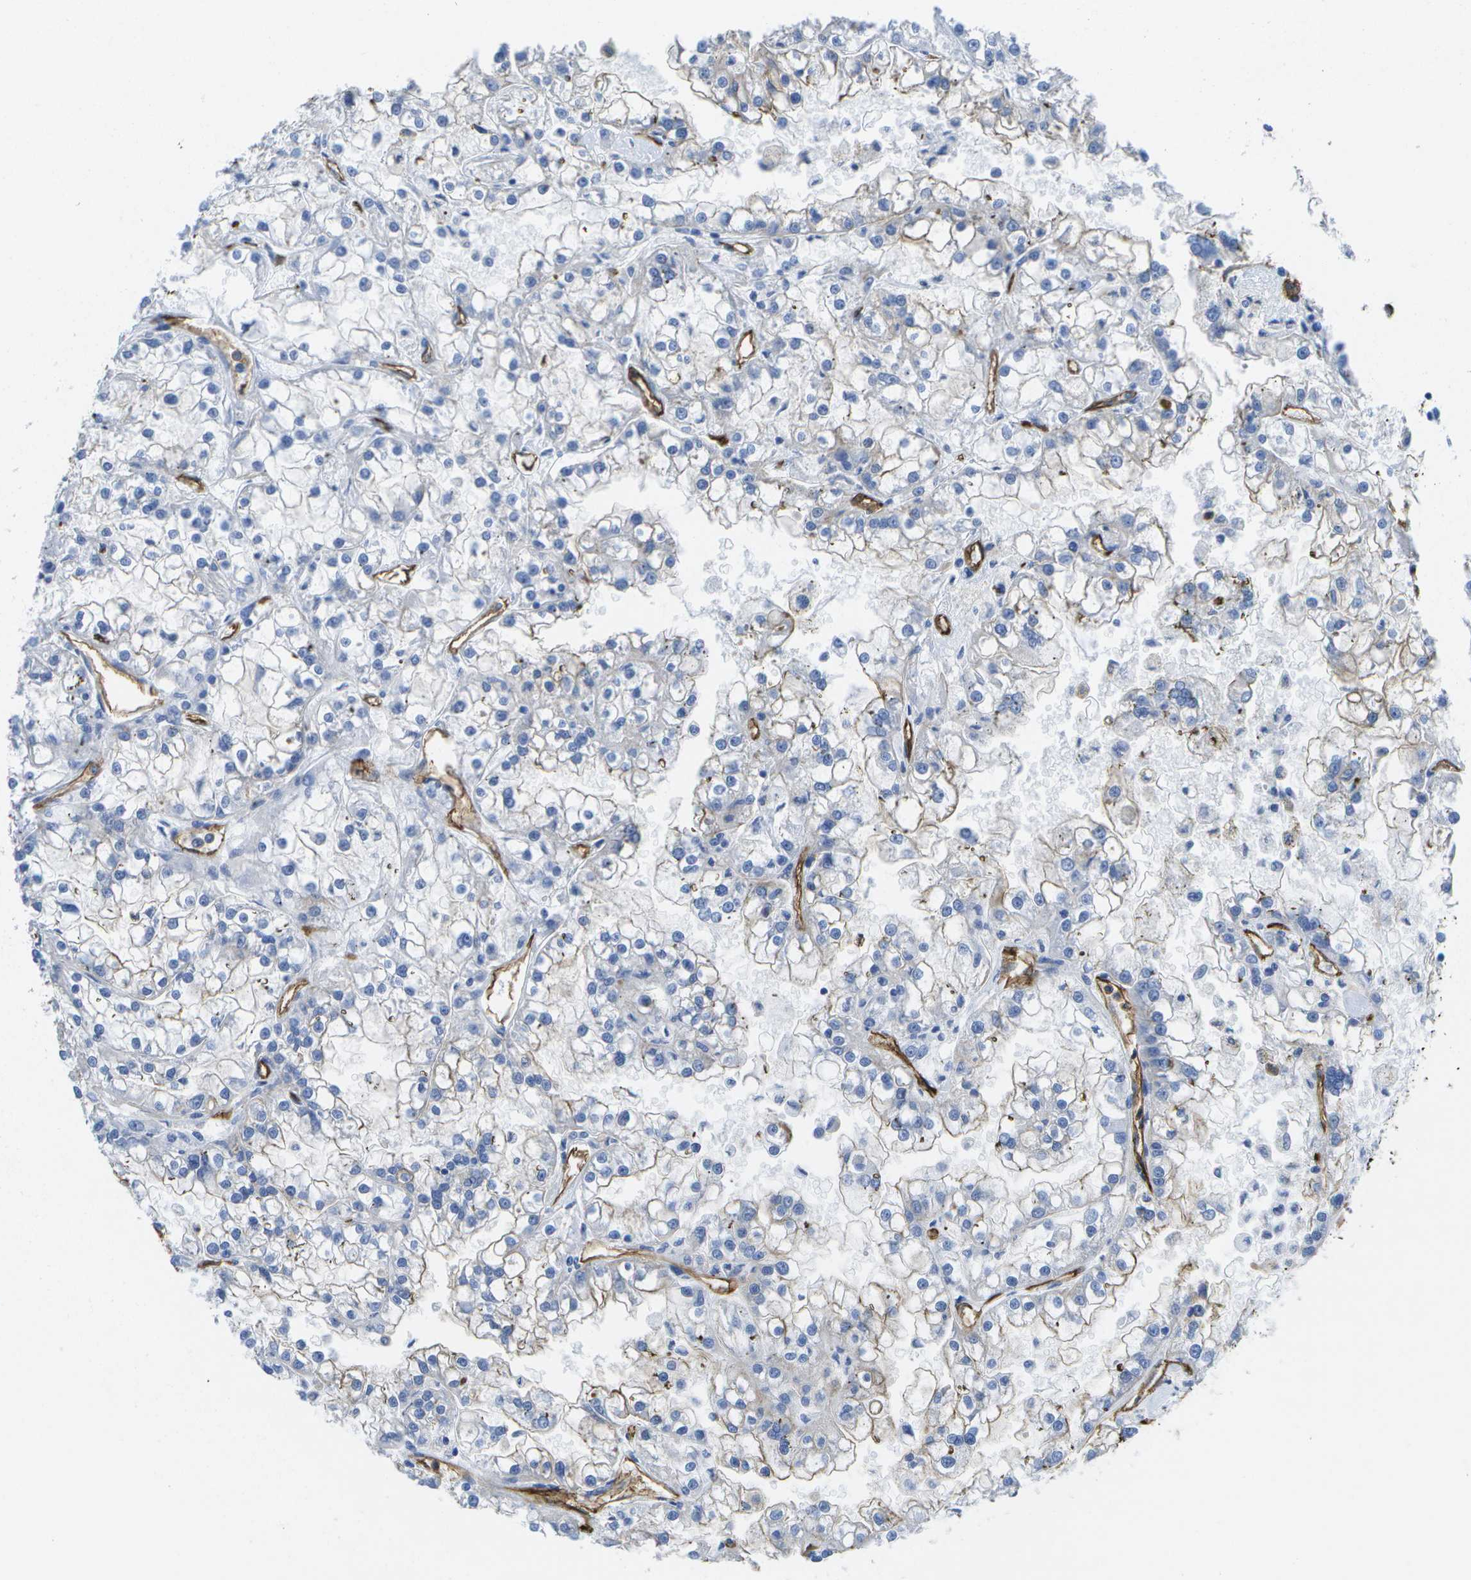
{"staining": {"intensity": "negative", "quantity": "none", "location": "none"}, "tissue": "renal cancer", "cell_type": "Tumor cells", "image_type": "cancer", "snomed": [{"axis": "morphology", "description": "Adenocarcinoma, NOS"}, {"axis": "topography", "description": "Kidney"}], "caption": "Adenocarcinoma (renal) stained for a protein using IHC exhibits no expression tumor cells.", "gene": "DYSF", "patient": {"sex": "female", "age": 52}}